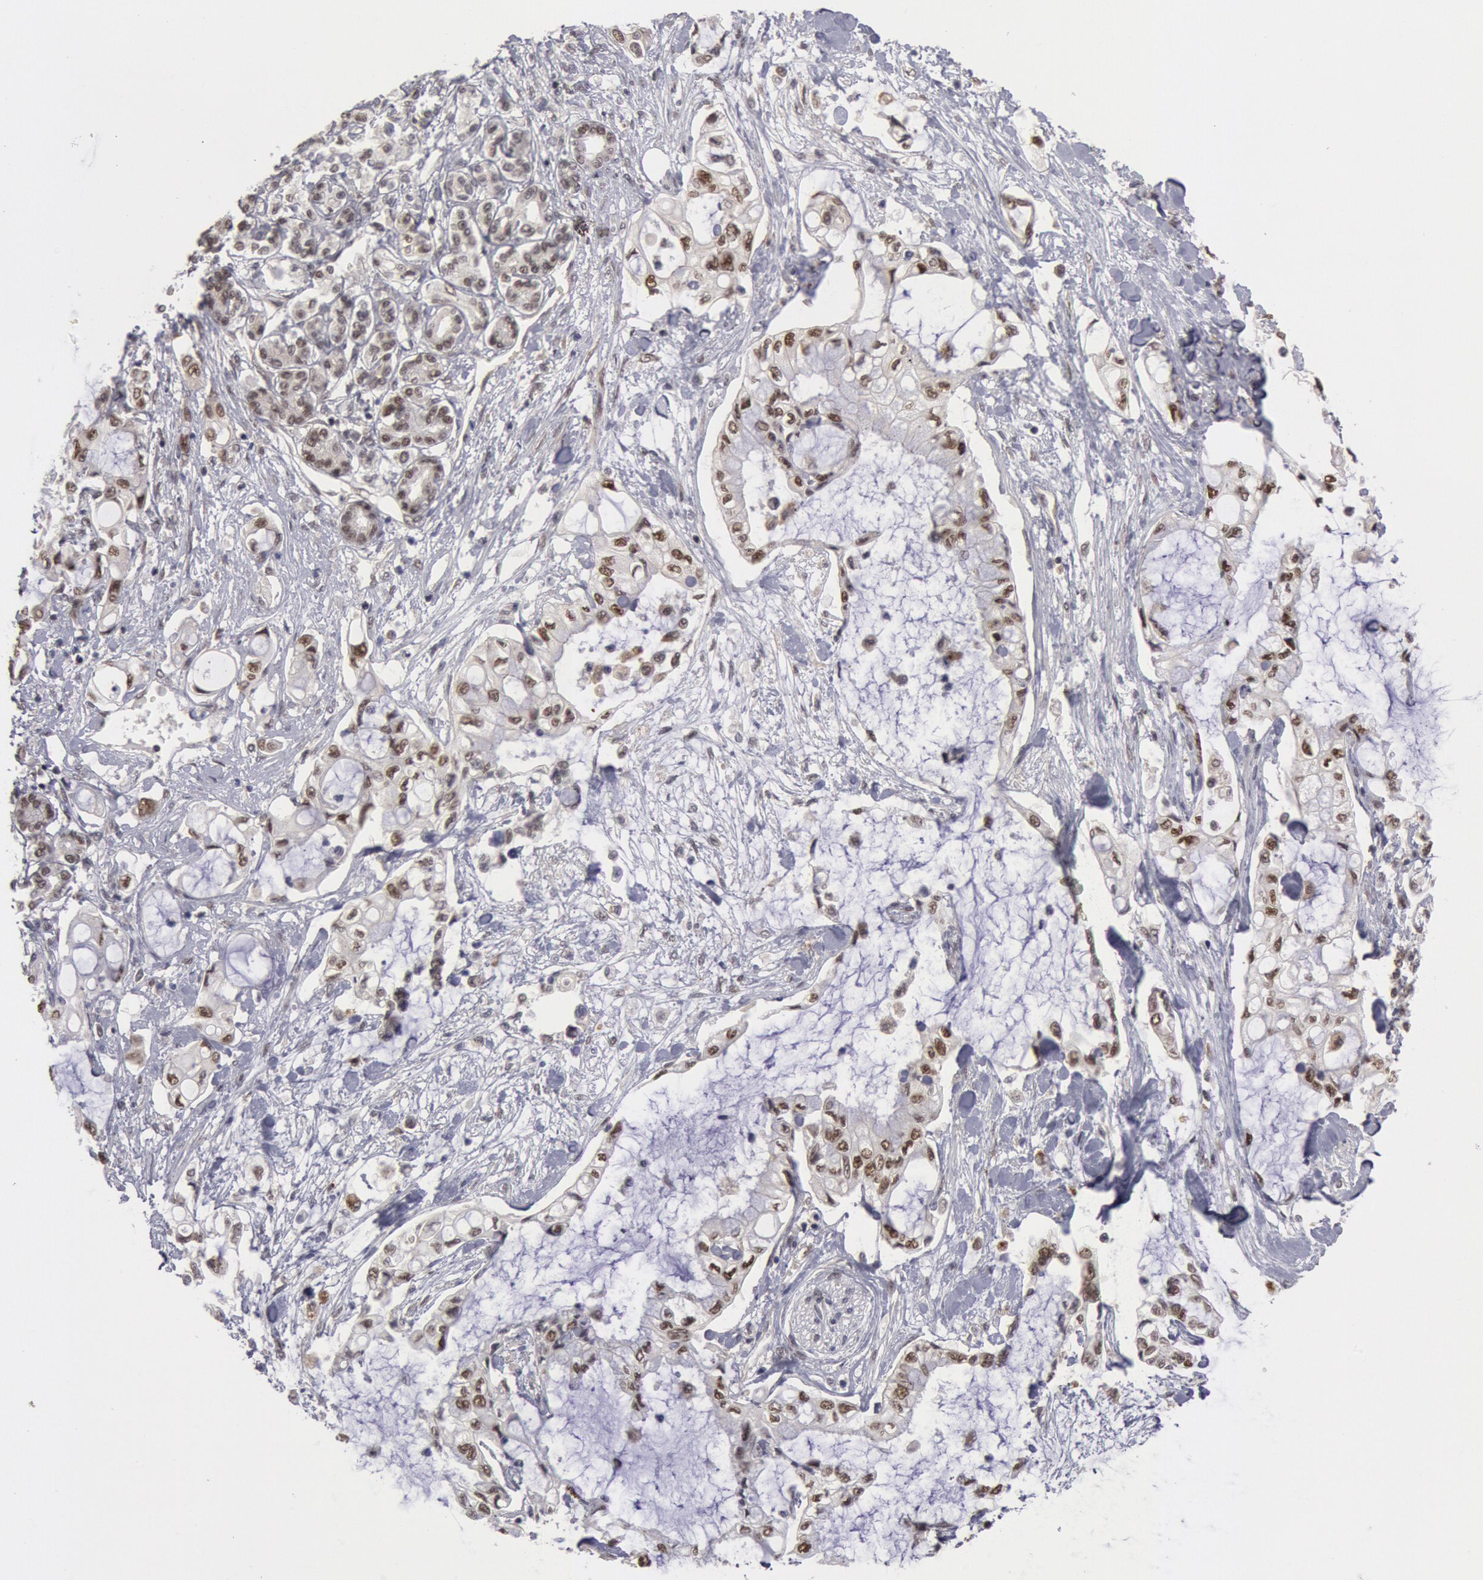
{"staining": {"intensity": "moderate", "quantity": "25%-75%", "location": "nuclear"}, "tissue": "pancreatic cancer", "cell_type": "Tumor cells", "image_type": "cancer", "snomed": [{"axis": "morphology", "description": "Adenocarcinoma, NOS"}, {"axis": "topography", "description": "Pancreas"}], "caption": "Moderate nuclear positivity for a protein is seen in approximately 25%-75% of tumor cells of pancreatic cancer (adenocarcinoma) using immunohistochemistry (IHC).", "gene": "PPP4R3B", "patient": {"sex": "female", "age": 70}}